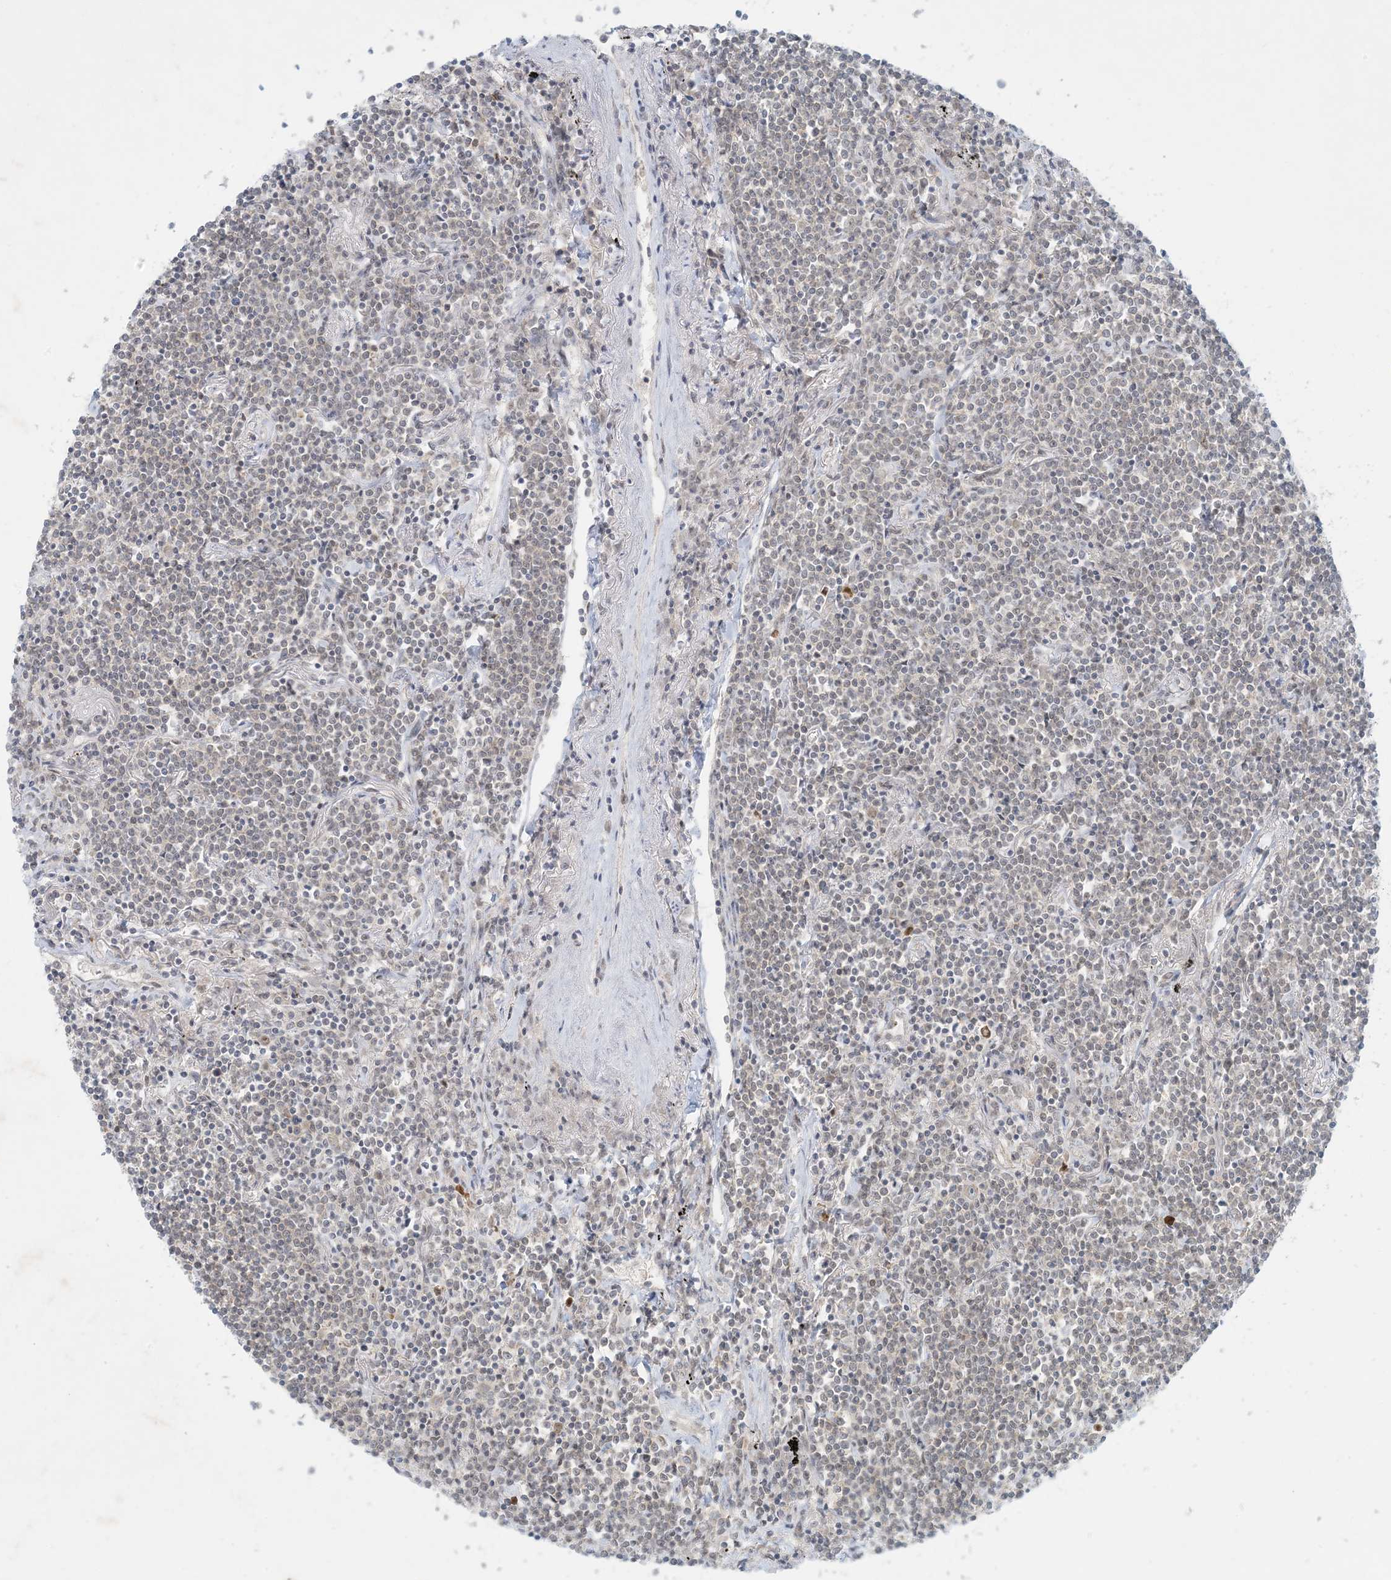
{"staining": {"intensity": "weak", "quantity": "<25%", "location": "nuclear"}, "tissue": "lymphoma", "cell_type": "Tumor cells", "image_type": "cancer", "snomed": [{"axis": "morphology", "description": "Malignant lymphoma, non-Hodgkin's type, Low grade"}, {"axis": "topography", "description": "Lung"}], "caption": "Immunohistochemical staining of lymphoma exhibits no significant positivity in tumor cells.", "gene": "OBI1", "patient": {"sex": "female", "age": 71}}